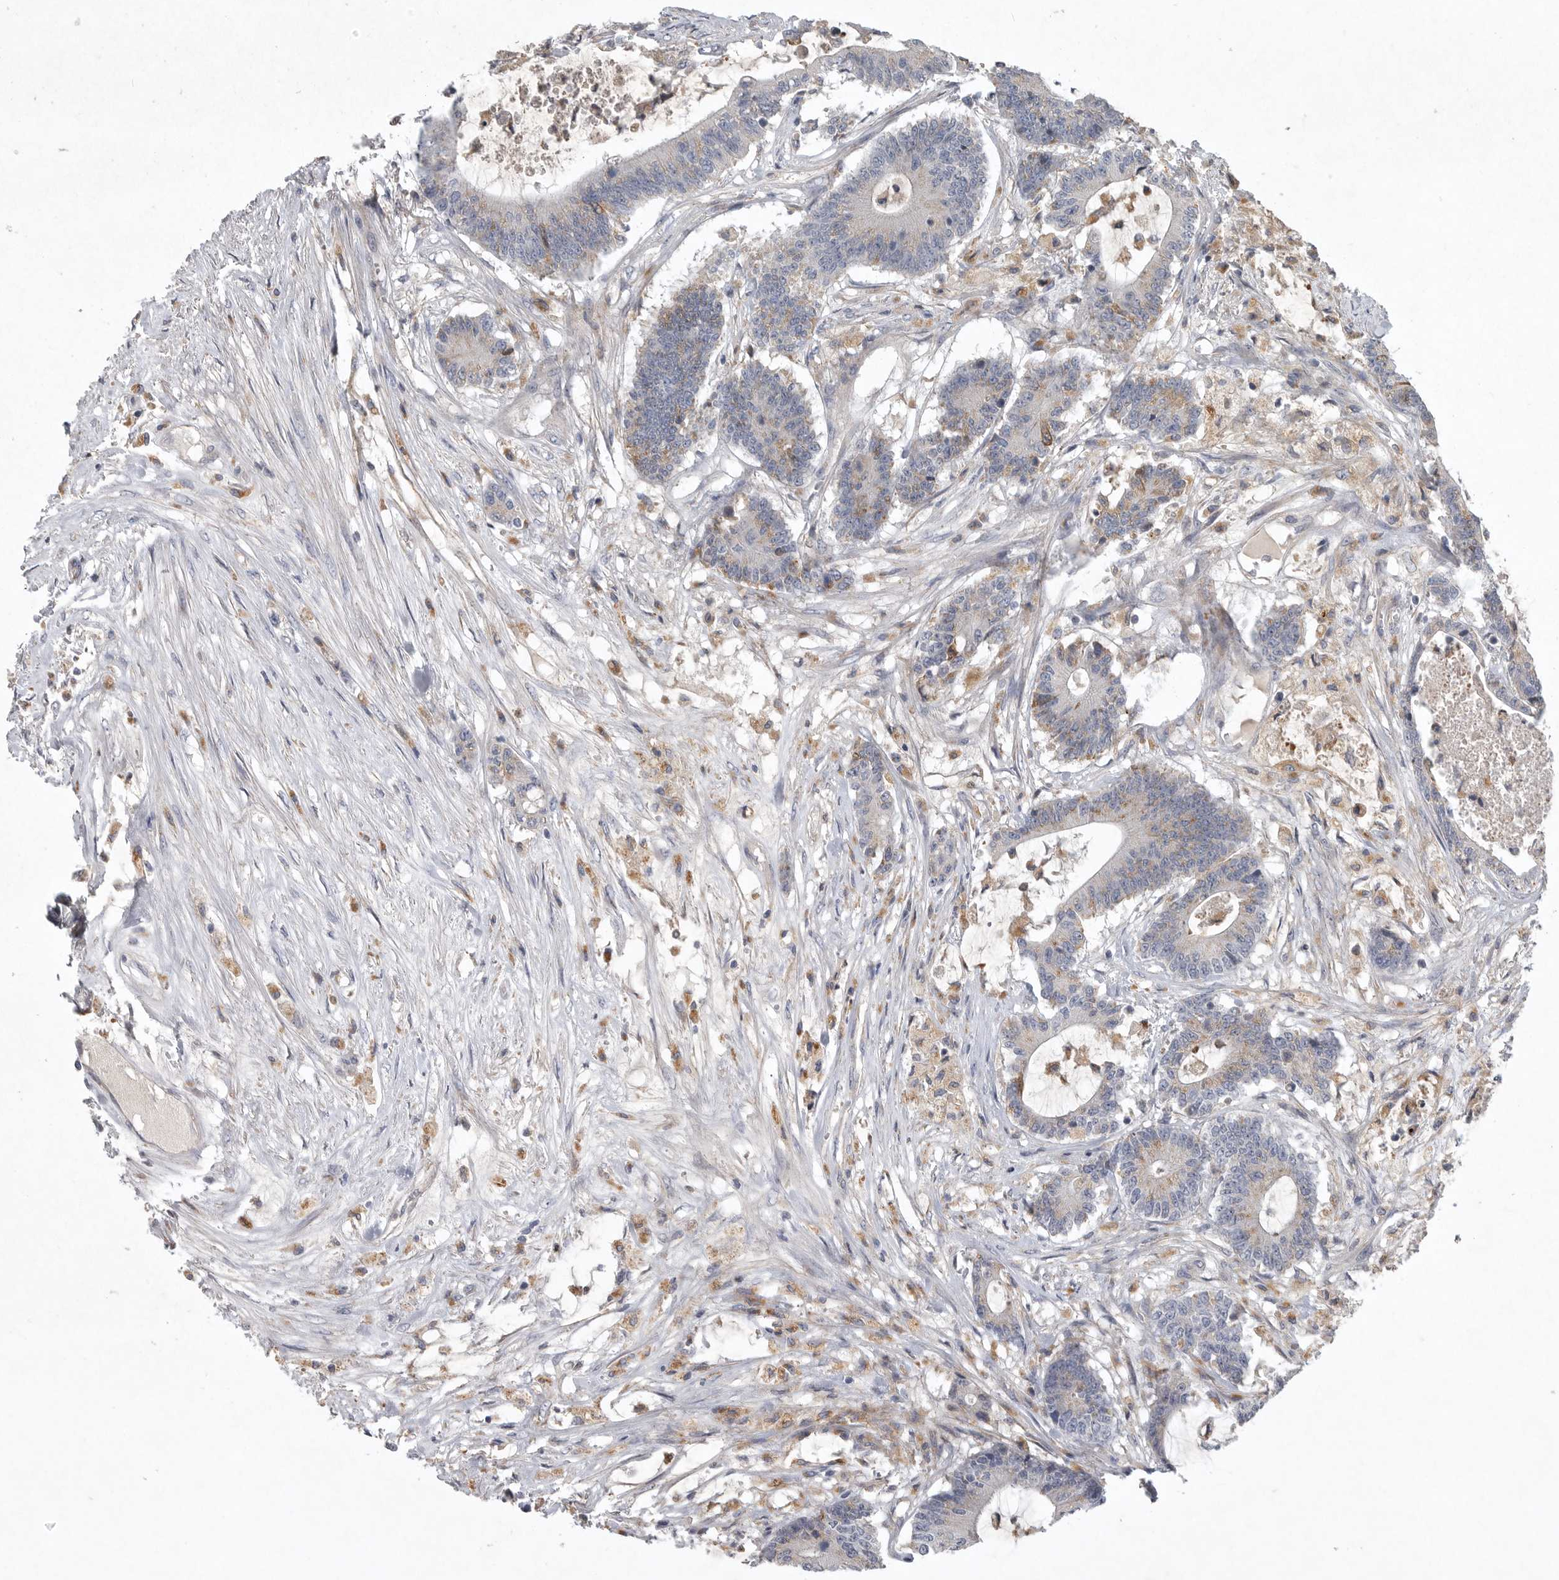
{"staining": {"intensity": "weak", "quantity": "25%-75%", "location": "cytoplasmic/membranous"}, "tissue": "colorectal cancer", "cell_type": "Tumor cells", "image_type": "cancer", "snomed": [{"axis": "morphology", "description": "Adenocarcinoma, NOS"}, {"axis": "topography", "description": "Colon"}], "caption": "Immunohistochemical staining of human adenocarcinoma (colorectal) reveals low levels of weak cytoplasmic/membranous staining in about 25%-75% of tumor cells. Using DAB (brown) and hematoxylin (blue) stains, captured at high magnification using brightfield microscopy.", "gene": "LAMTOR3", "patient": {"sex": "female", "age": 84}}